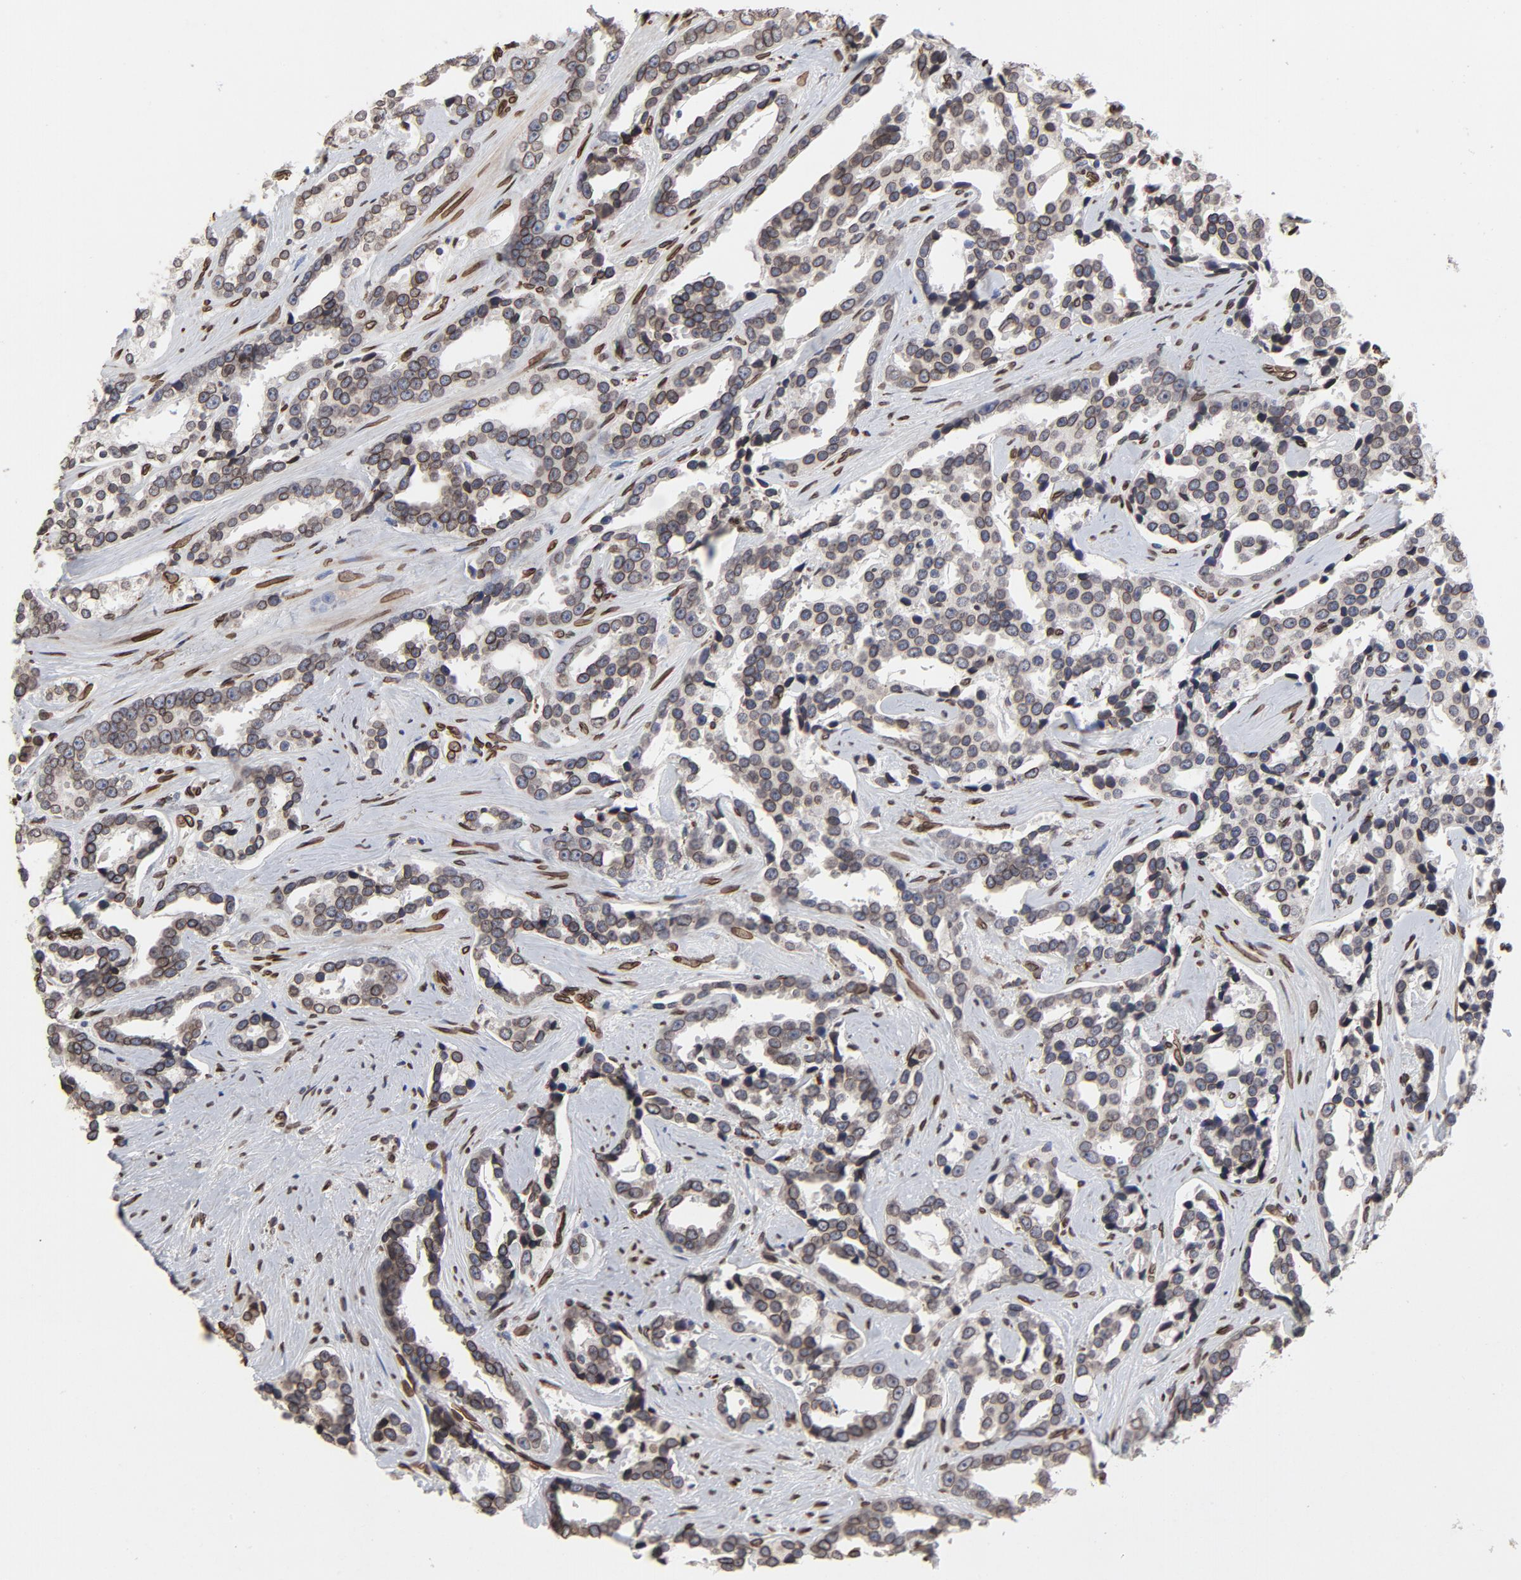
{"staining": {"intensity": "moderate", "quantity": "25%-75%", "location": "cytoplasmic/membranous,nuclear"}, "tissue": "prostate cancer", "cell_type": "Tumor cells", "image_type": "cancer", "snomed": [{"axis": "morphology", "description": "Adenocarcinoma, High grade"}, {"axis": "topography", "description": "Prostate"}], "caption": "Tumor cells show medium levels of moderate cytoplasmic/membranous and nuclear staining in approximately 25%-75% of cells in prostate cancer.", "gene": "LMNA", "patient": {"sex": "male", "age": 67}}